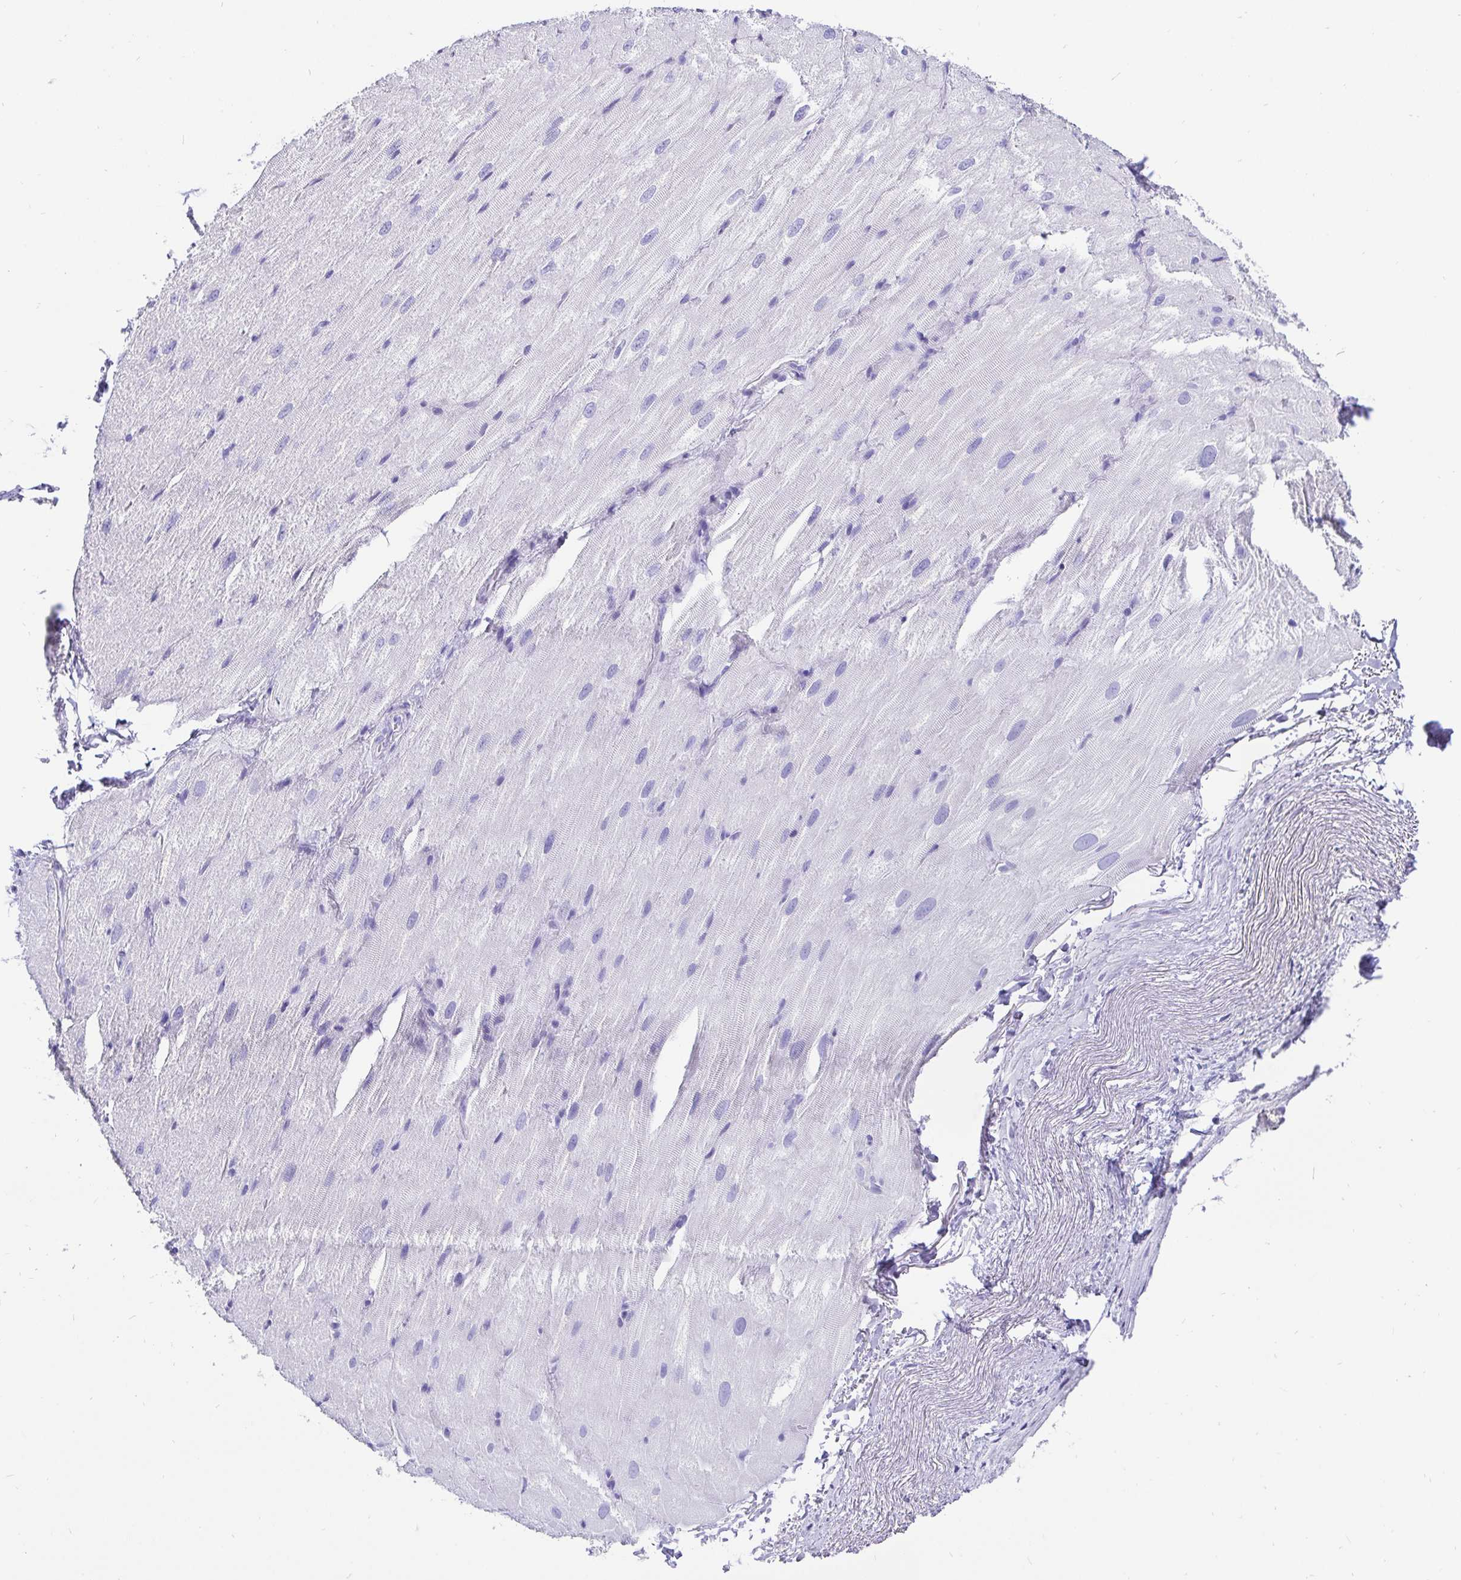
{"staining": {"intensity": "negative", "quantity": "none", "location": "none"}, "tissue": "heart muscle", "cell_type": "Cardiomyocytes", "image_type": "normal", "snomed": [{"axis": "morphology", "description": "Normal tissue, NOS"}, {"axis": "topography", "description": "Heart"}], "caption": "High magnification brightfield microscopy of normal heart muscle stained with DAB (3,3'-diaminobenzidine) (brown) and counterstained with hematoxylin (blue): cardiomyocytes show no significant positivity. (DAB IHC with hematoxylin counter stain).", "gene": "KRT13", "patient": {"sex": "male", "age": 62}}